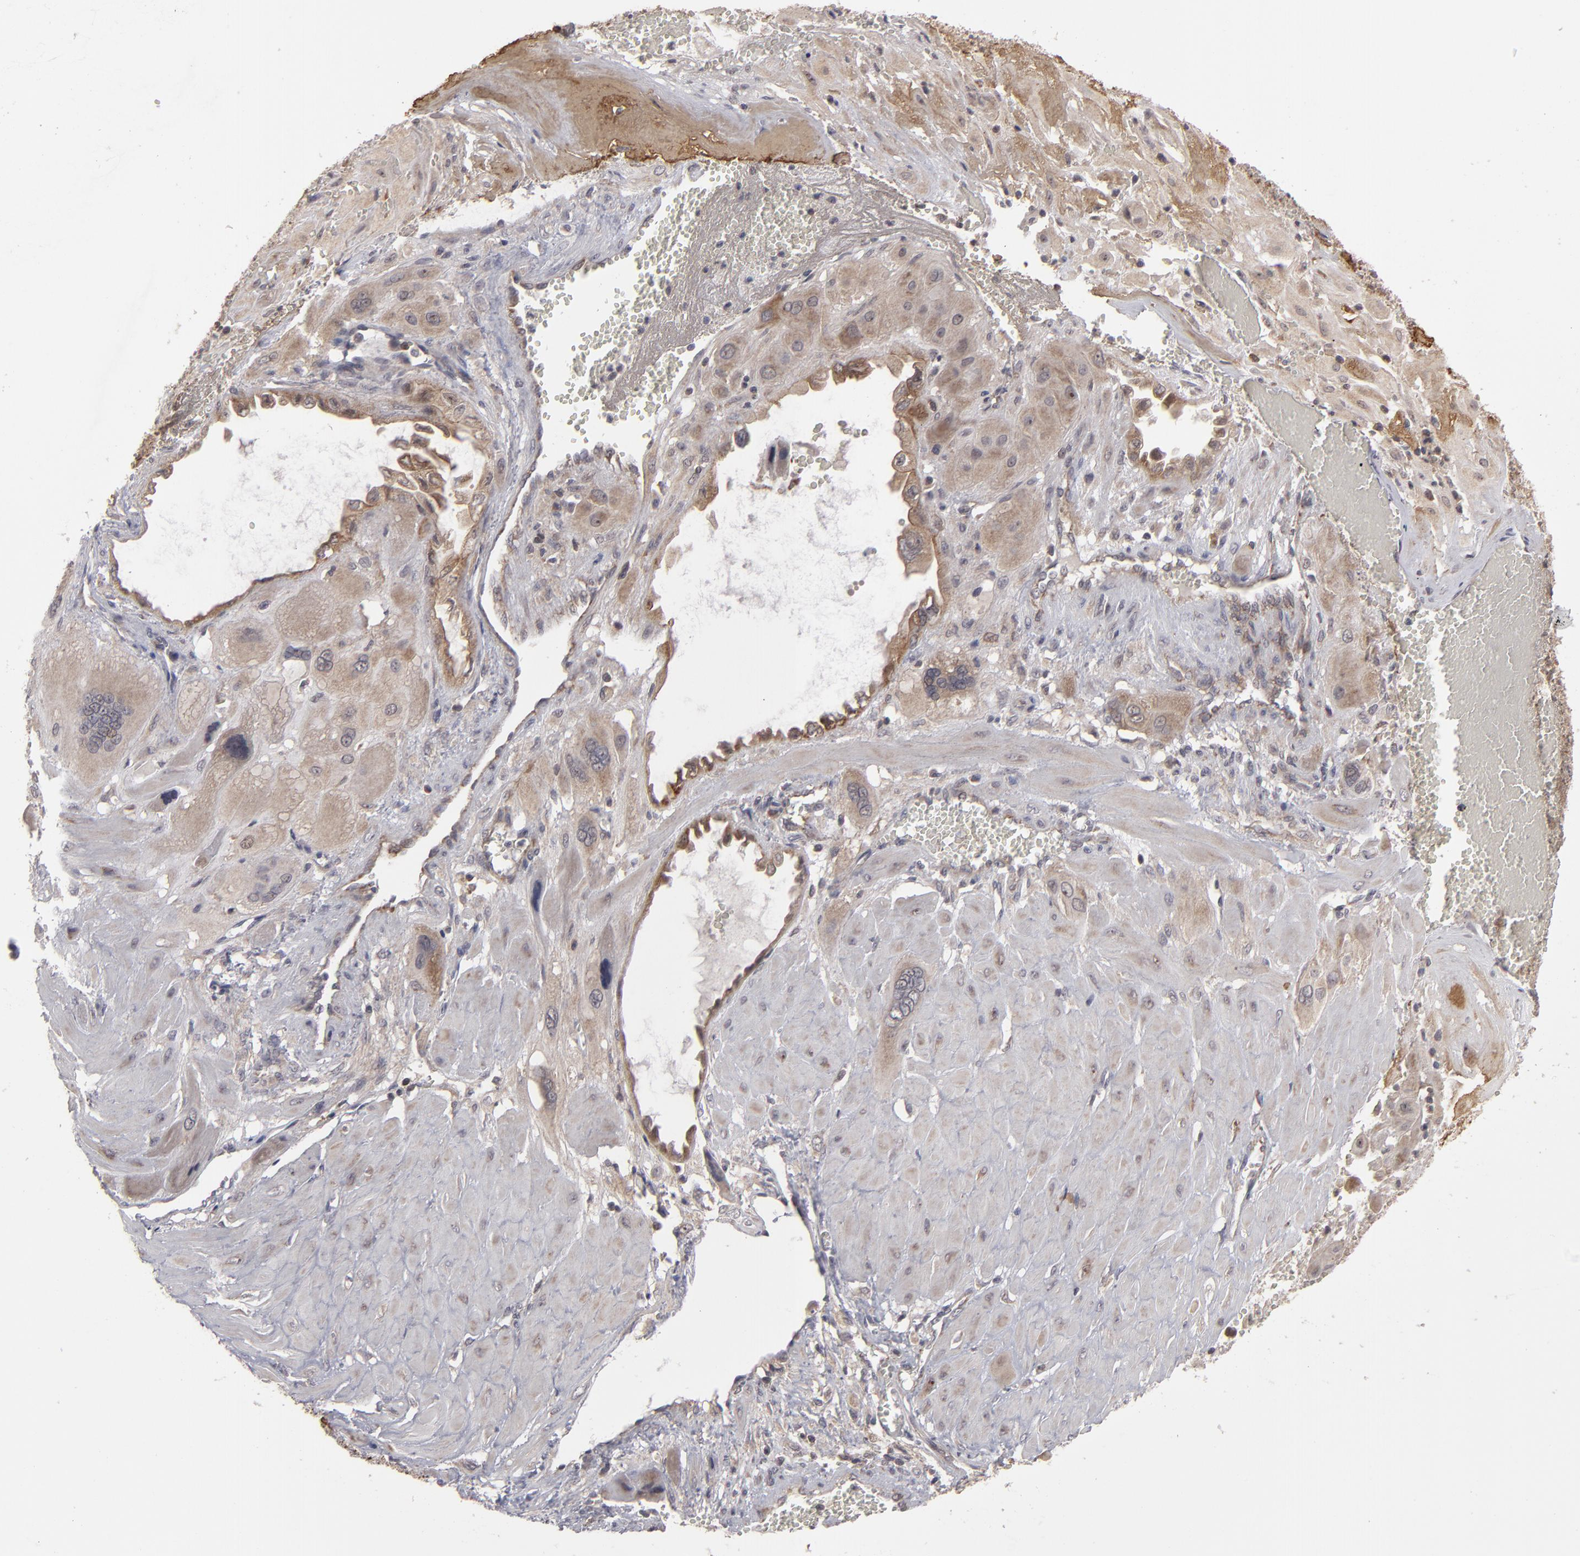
{"staining": {"intensity": "weak", "quantity": ">75%", "location": "cytoplasmic/membranous"}, "tissue": "cervical cancer", "cell_type": "Tumor cells", "image_type": "cancer", "snomed": [{"axis": "morphology", "description": "Squamous cell carcinoma, NOS"}, {"axis": "topography", "description": "Cervix"}], "caption": "This is an image of IHC staining of cervical cancer (squamous cell carcinoma), which shows weak staining in the cytoplasmic/membranous of tumor cells.", "gene": "GLCCI1", "patient": {"sex": "female", "age": 34}}